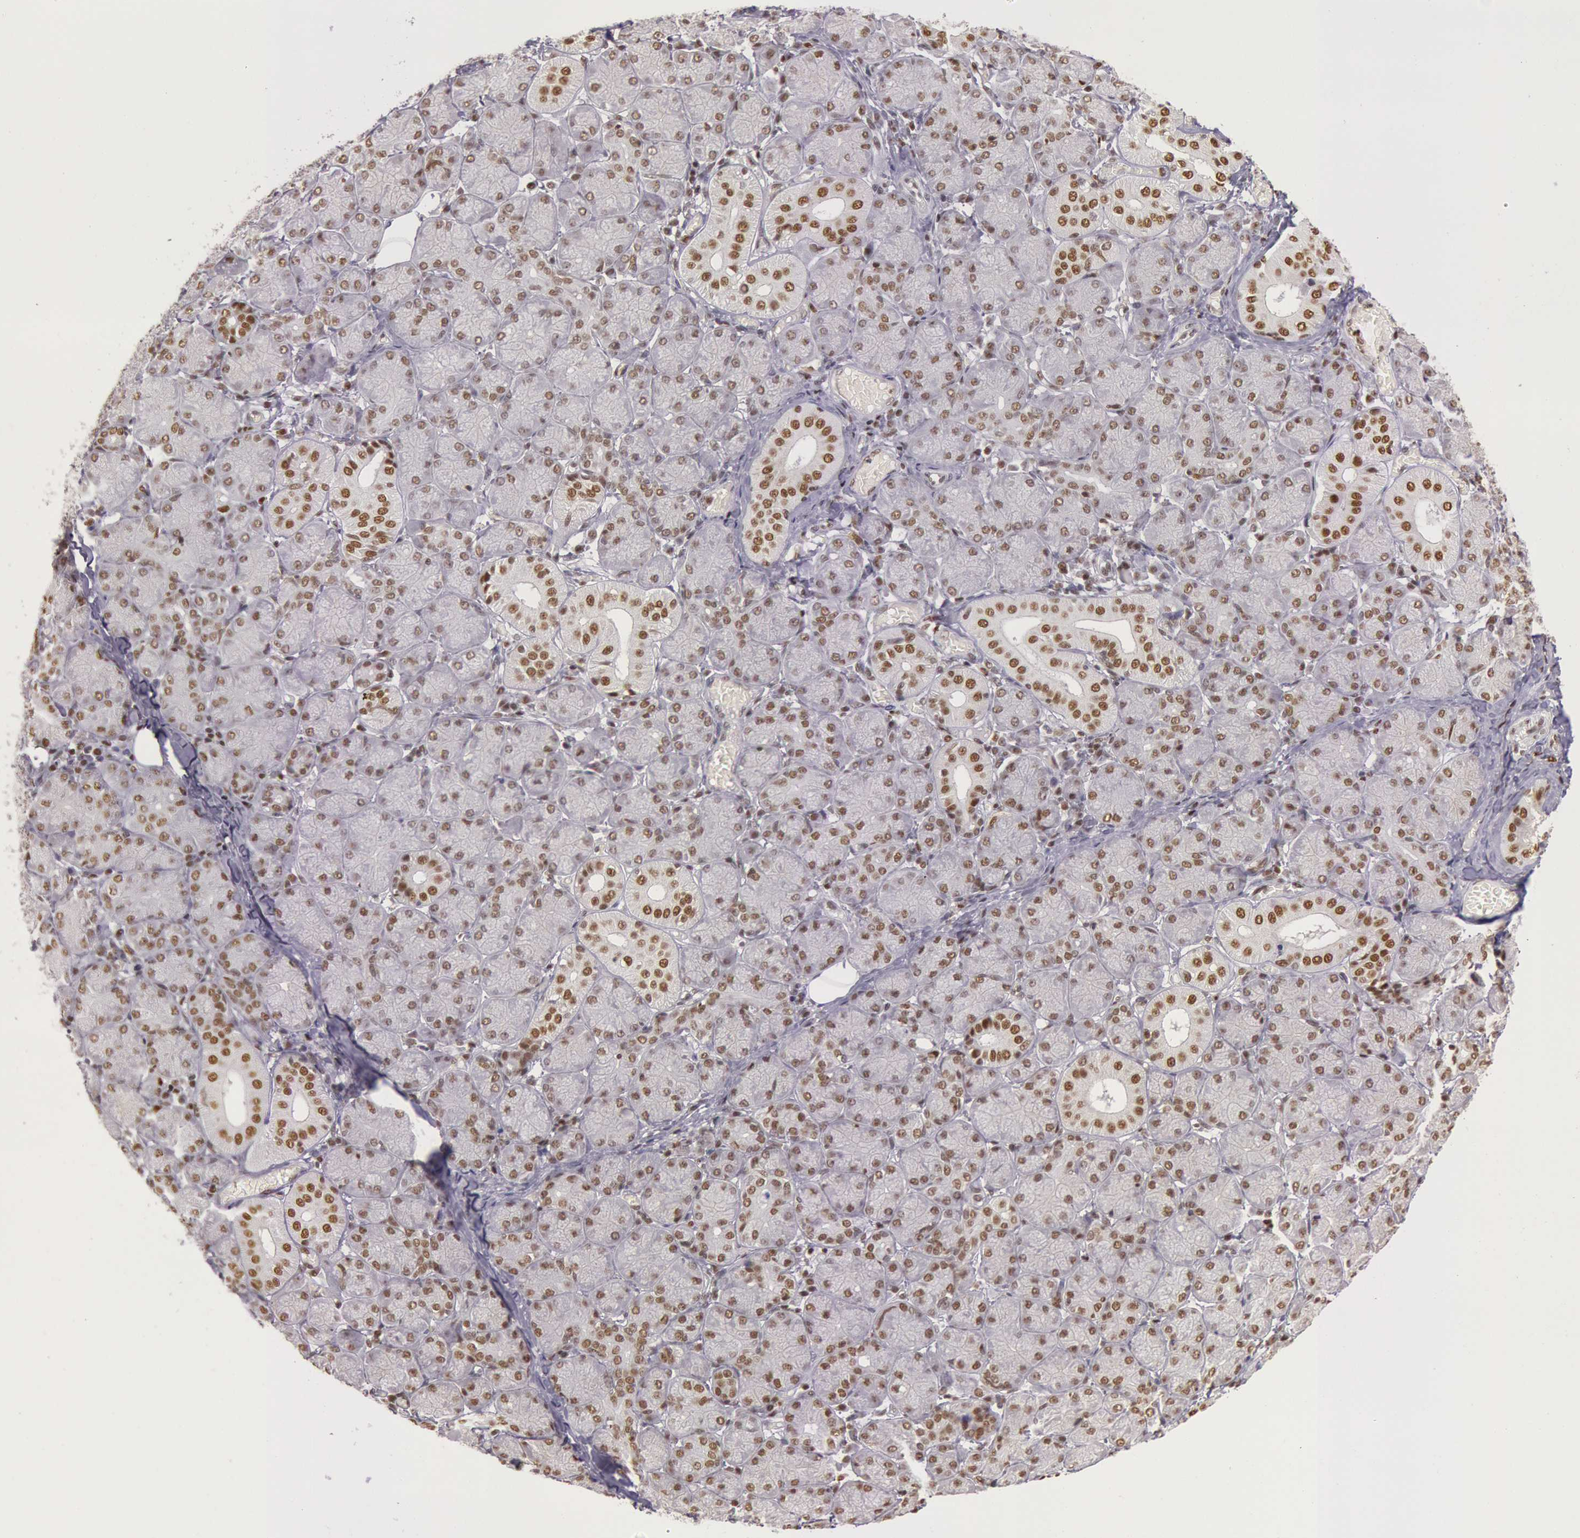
{"staining": {"intensity": "strong", "quantity": ">75%", "location": "nuclear"}, "tissue": "salivary gland", "cell_type": "Glandular cells", "image_type": "normal", "snomed": [{"axis": "morphology", "description": "Normal tissue, NOS"}, {"axis": "topography", "description": "Salivary gland"}], "caption": "A brown stain highlights strong nuclear positivity of a protein in glandular cells of benign human salivary gland.", "gene": "ESS2", "patient": {"sex": "female", "age": 24}}